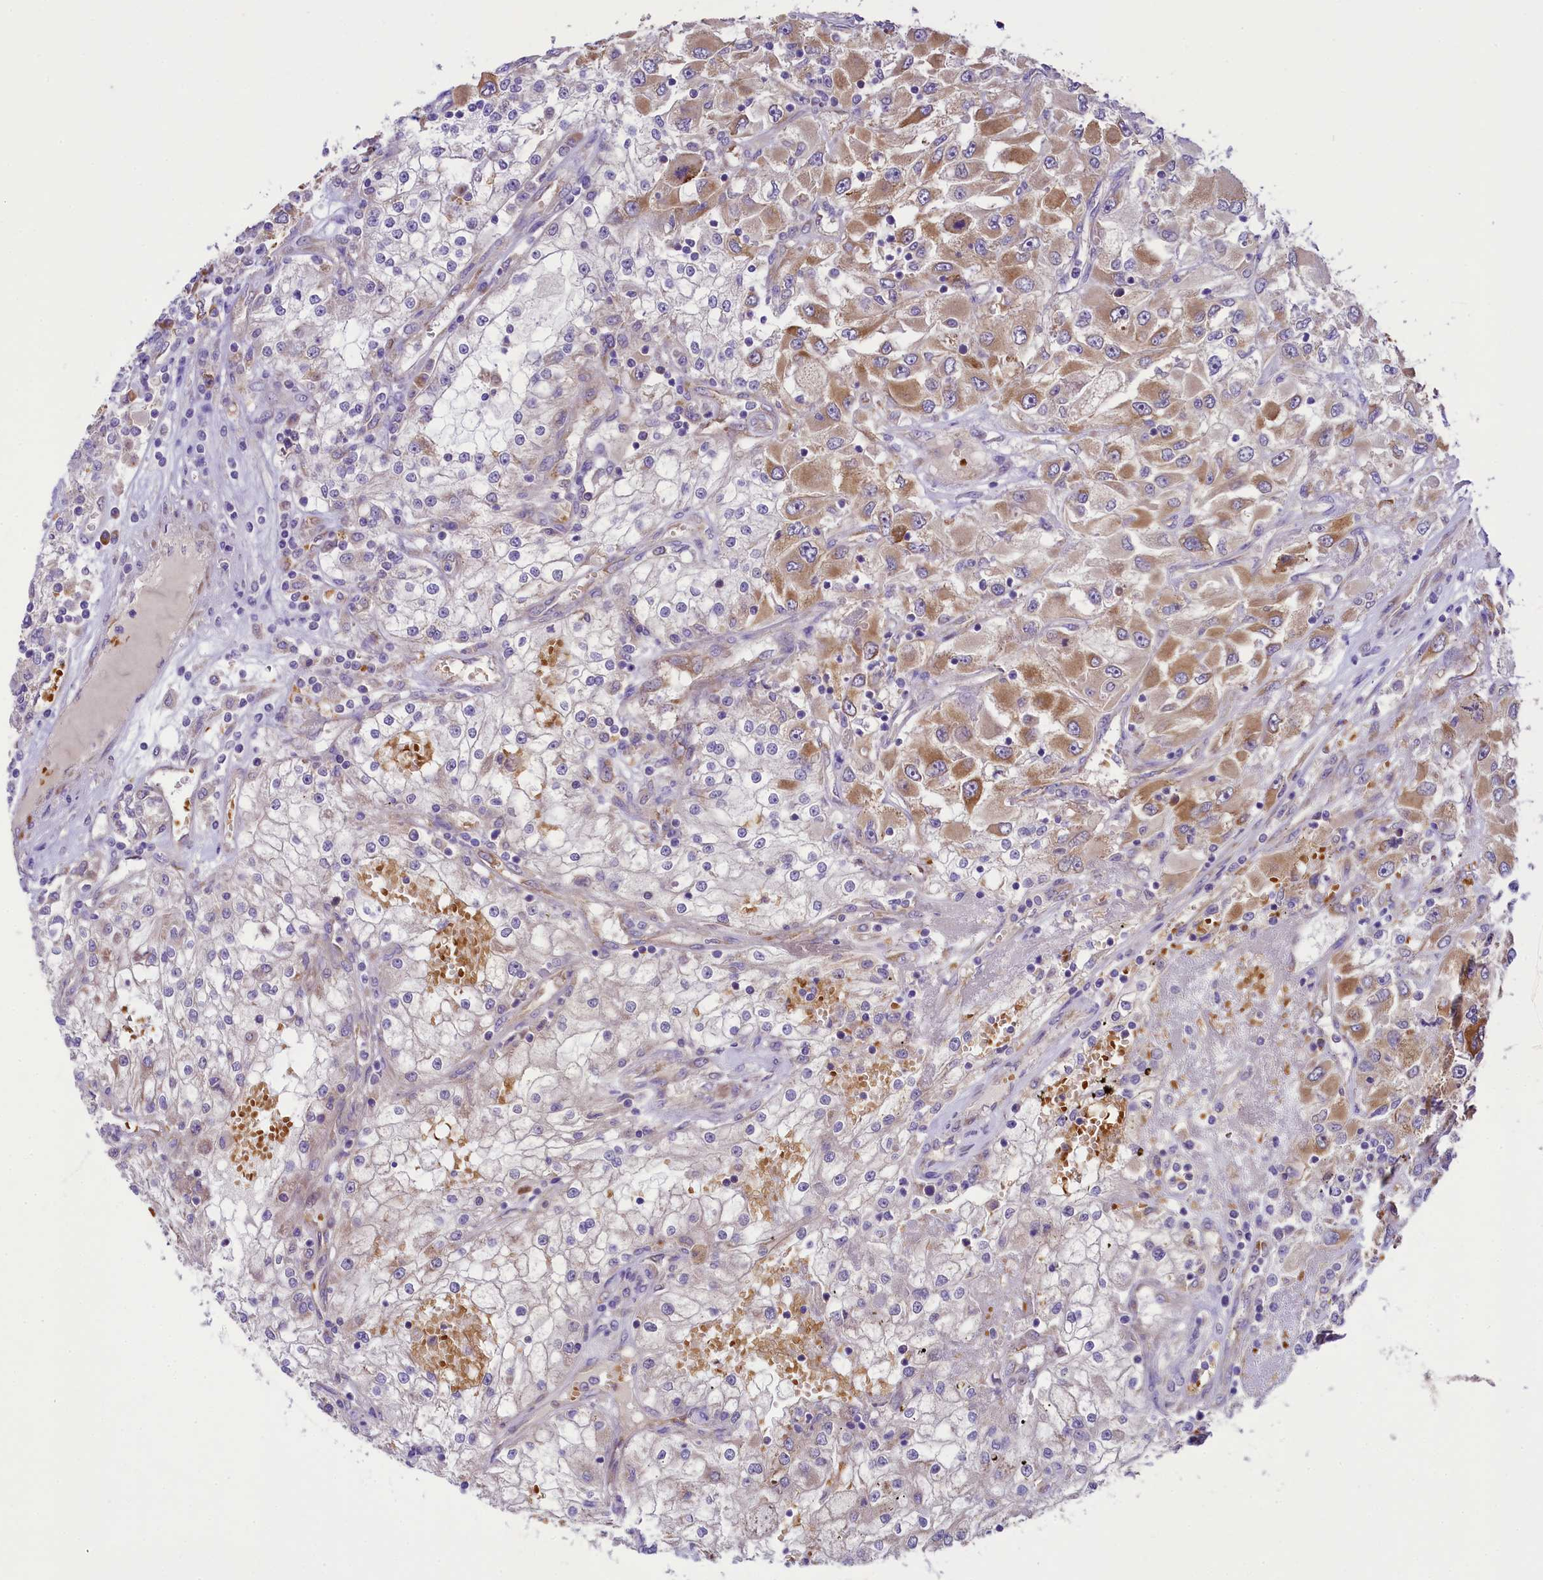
{"staining": {"intensity": "moderate", "quantity": "25%-75%", "location": "cytoplasmic/membranous"}, "tissue": "renal cancer", "cell_type": "Tumor cells", "image_type": "cancer", "snomed": [{"axis": "morphology", "description": "Adenocarcinoma, NOS"}, {"axis": "topography", "description": "Kidney"}], "caption": "The immunohistochemical stain shows moderate cytoplasmic/membranous expression in tumor cells of renal adenocarcinoma tissue.", "gene": "LARP4", "patient": {"sex": "female", "age": 52}}